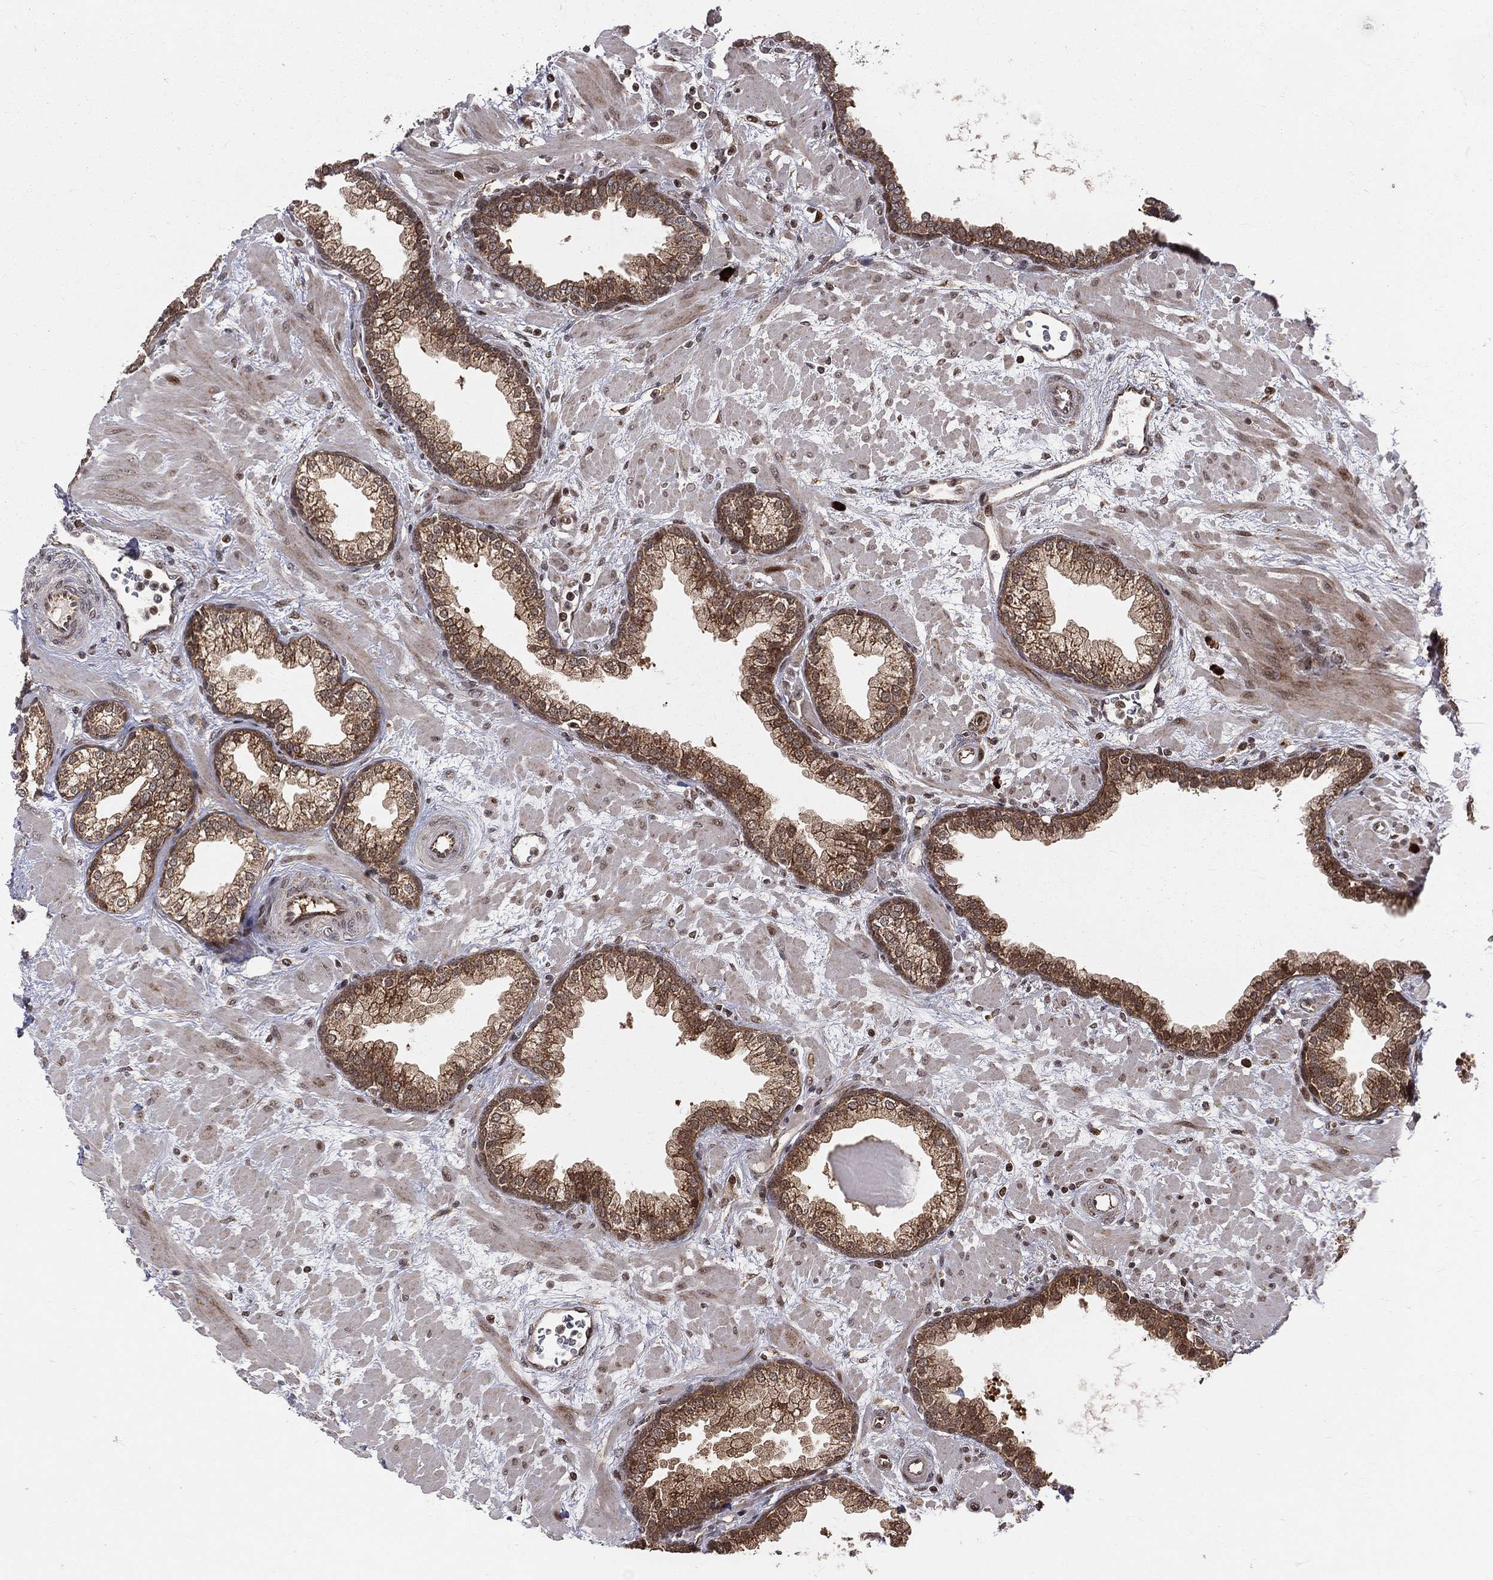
{"staining": {"intensity": "moderate", "quantity": ">75%", "location": "cytoplasmic/membranous"}, "tissue": "prostate", "cell_type": "Glandular cells", "image_type": "normal", "snomed": [{"axis": "morphology", "description": "Normal tissue, NOS"}, {"axis": "topography", "description": "Prostate"}], "caption": "Prostate was stained to show a protein in brown. There is medium levels of moderate cytoplasmic/membranous expression in approximately >75% of glandular cells. (DAB (3,3'-diaminobenzidine) IHC, brown staining for protein, blue staining for nuclei).", "gene": "MDM2", "patient": {"sex": "male", "age": 63}}